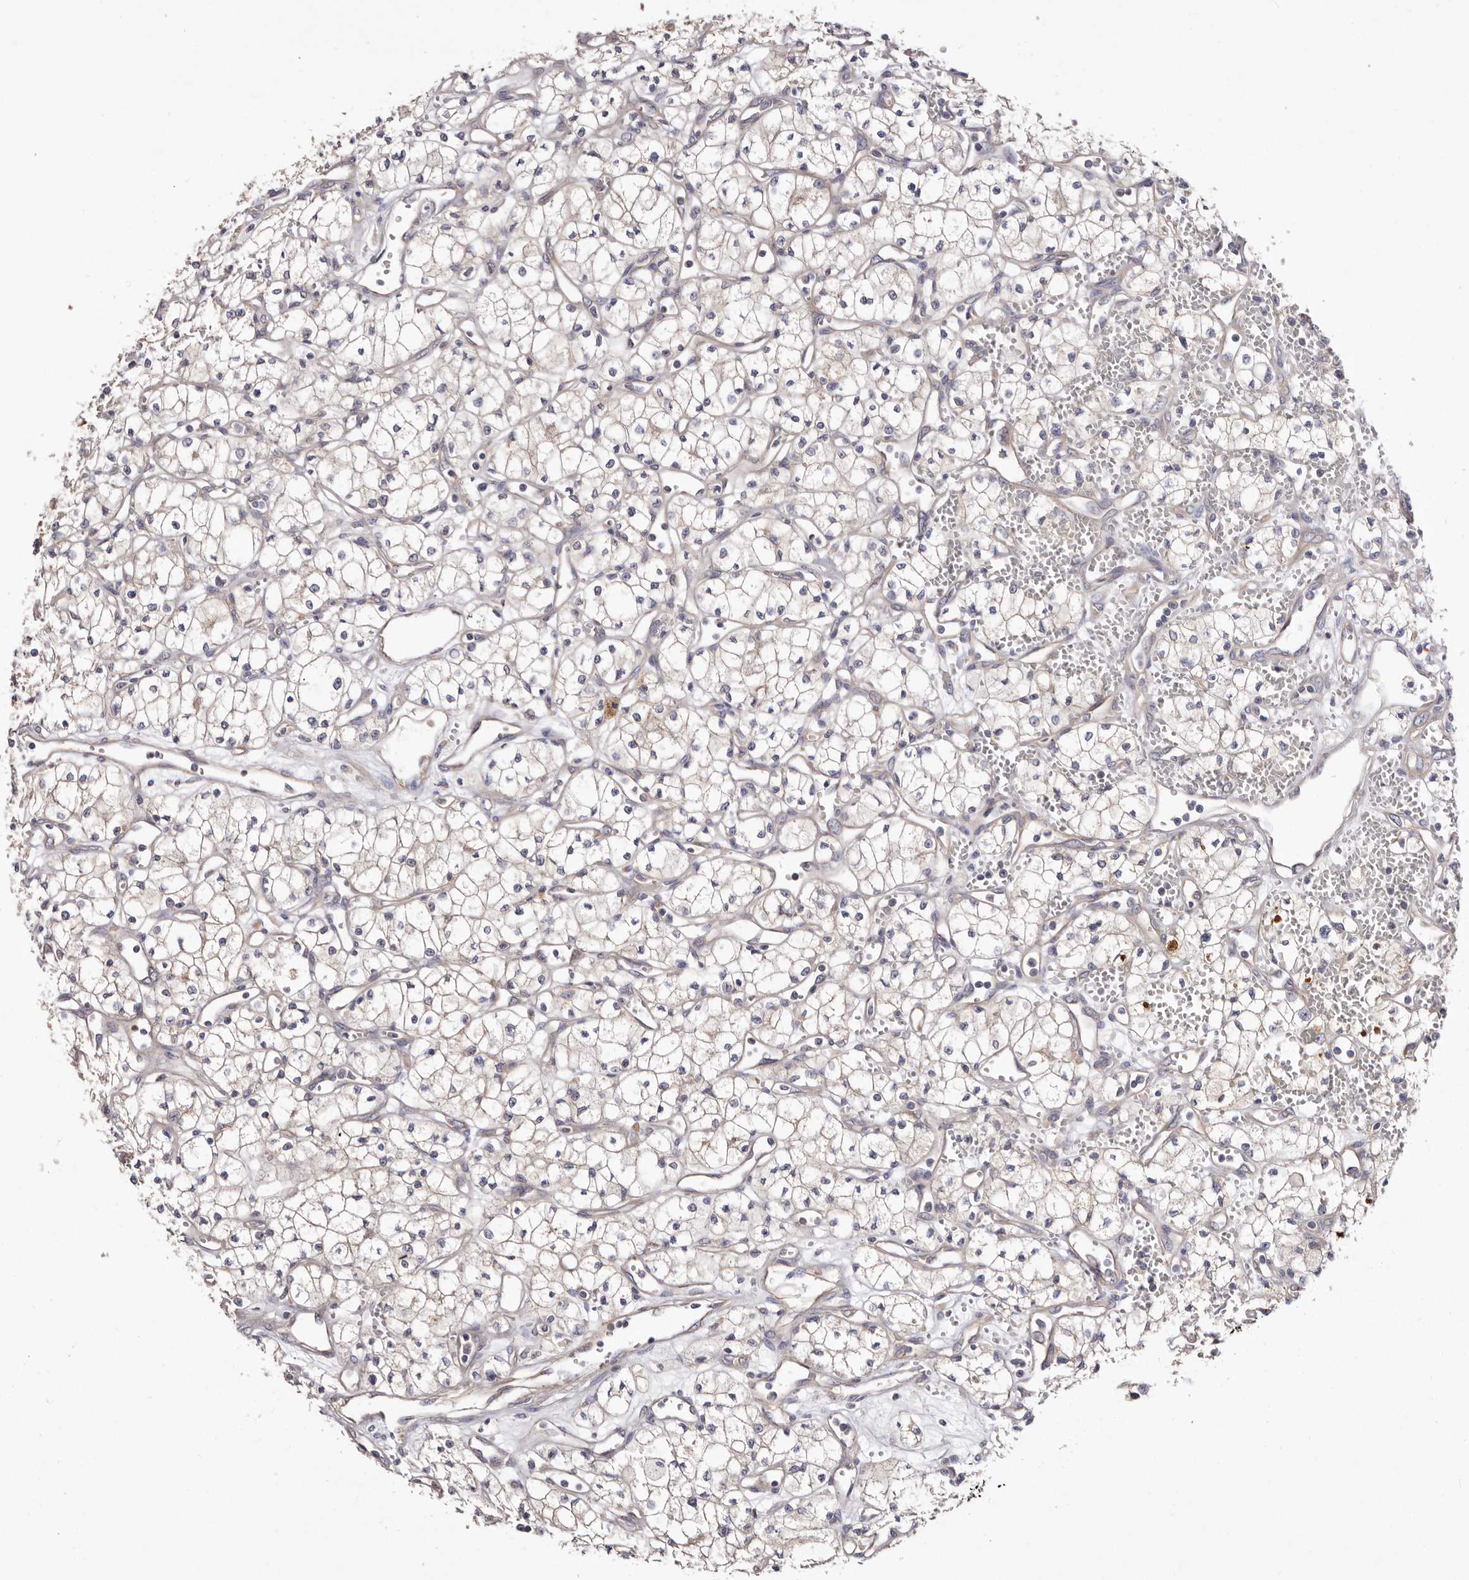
{"staining": {"intensity": "weak", "quantity": ">75%", "location": "cytoplasmic/membranous"}, "tissue": "renal cancer", "cell_type": "Tumor cells", "image_type": "cancer", "snomed": [{"axis": "morphology", "description": "Adenocarcinoma, NOS"}, {"axis": "topography", "description": "Kidney"}], "caption": "Renal cancer was stained to show a protein in brown. There is low levels of weak cytoplasmic/membranous staining in approximately >75% of tumor cells. The protein is shown in brown color, while the nuclei are stained blue.", "gene": "FAM167B", "patient": {"sex": "male", "age": 59}}